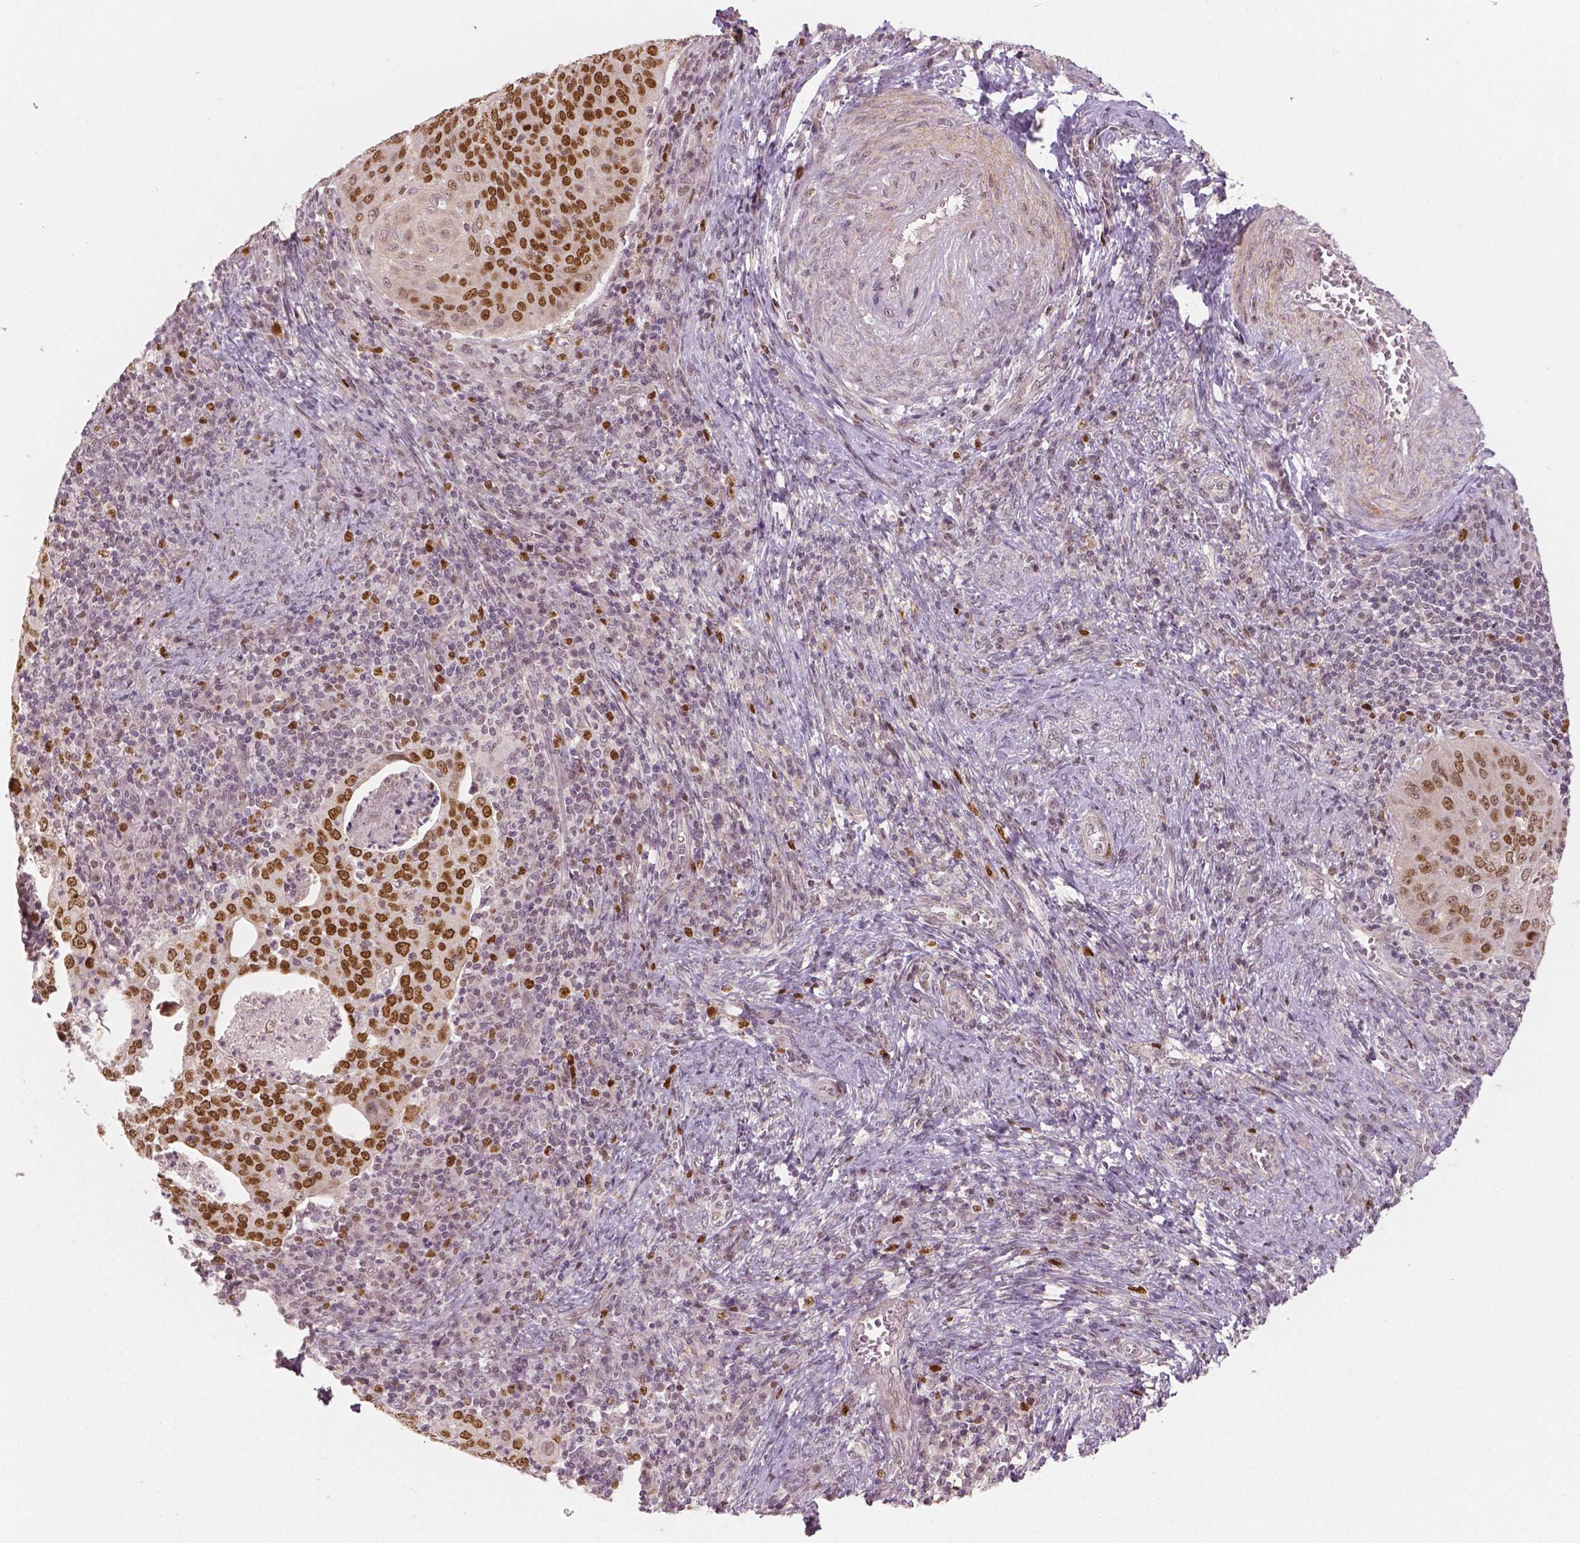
{"staining": {"intensity": "strong", "quantity": ">75%", "location": "nuclear"}, "tissue": "cervical cancer", "cell_type": "Tumor cells", "image_type": "cancer", "snomed": [{"axis": "morphology", "description": "Squamous cell carcinoma, NOS"}, {"axis": "topography", "description": "Cervix"}], "caption": "A photomicrograph of cervical cancer stained for a protein exhibits strong nuclear brown staining in tumor cells.", "gene": "NSD2", "patient": {"sex": "female", "age": 39}}